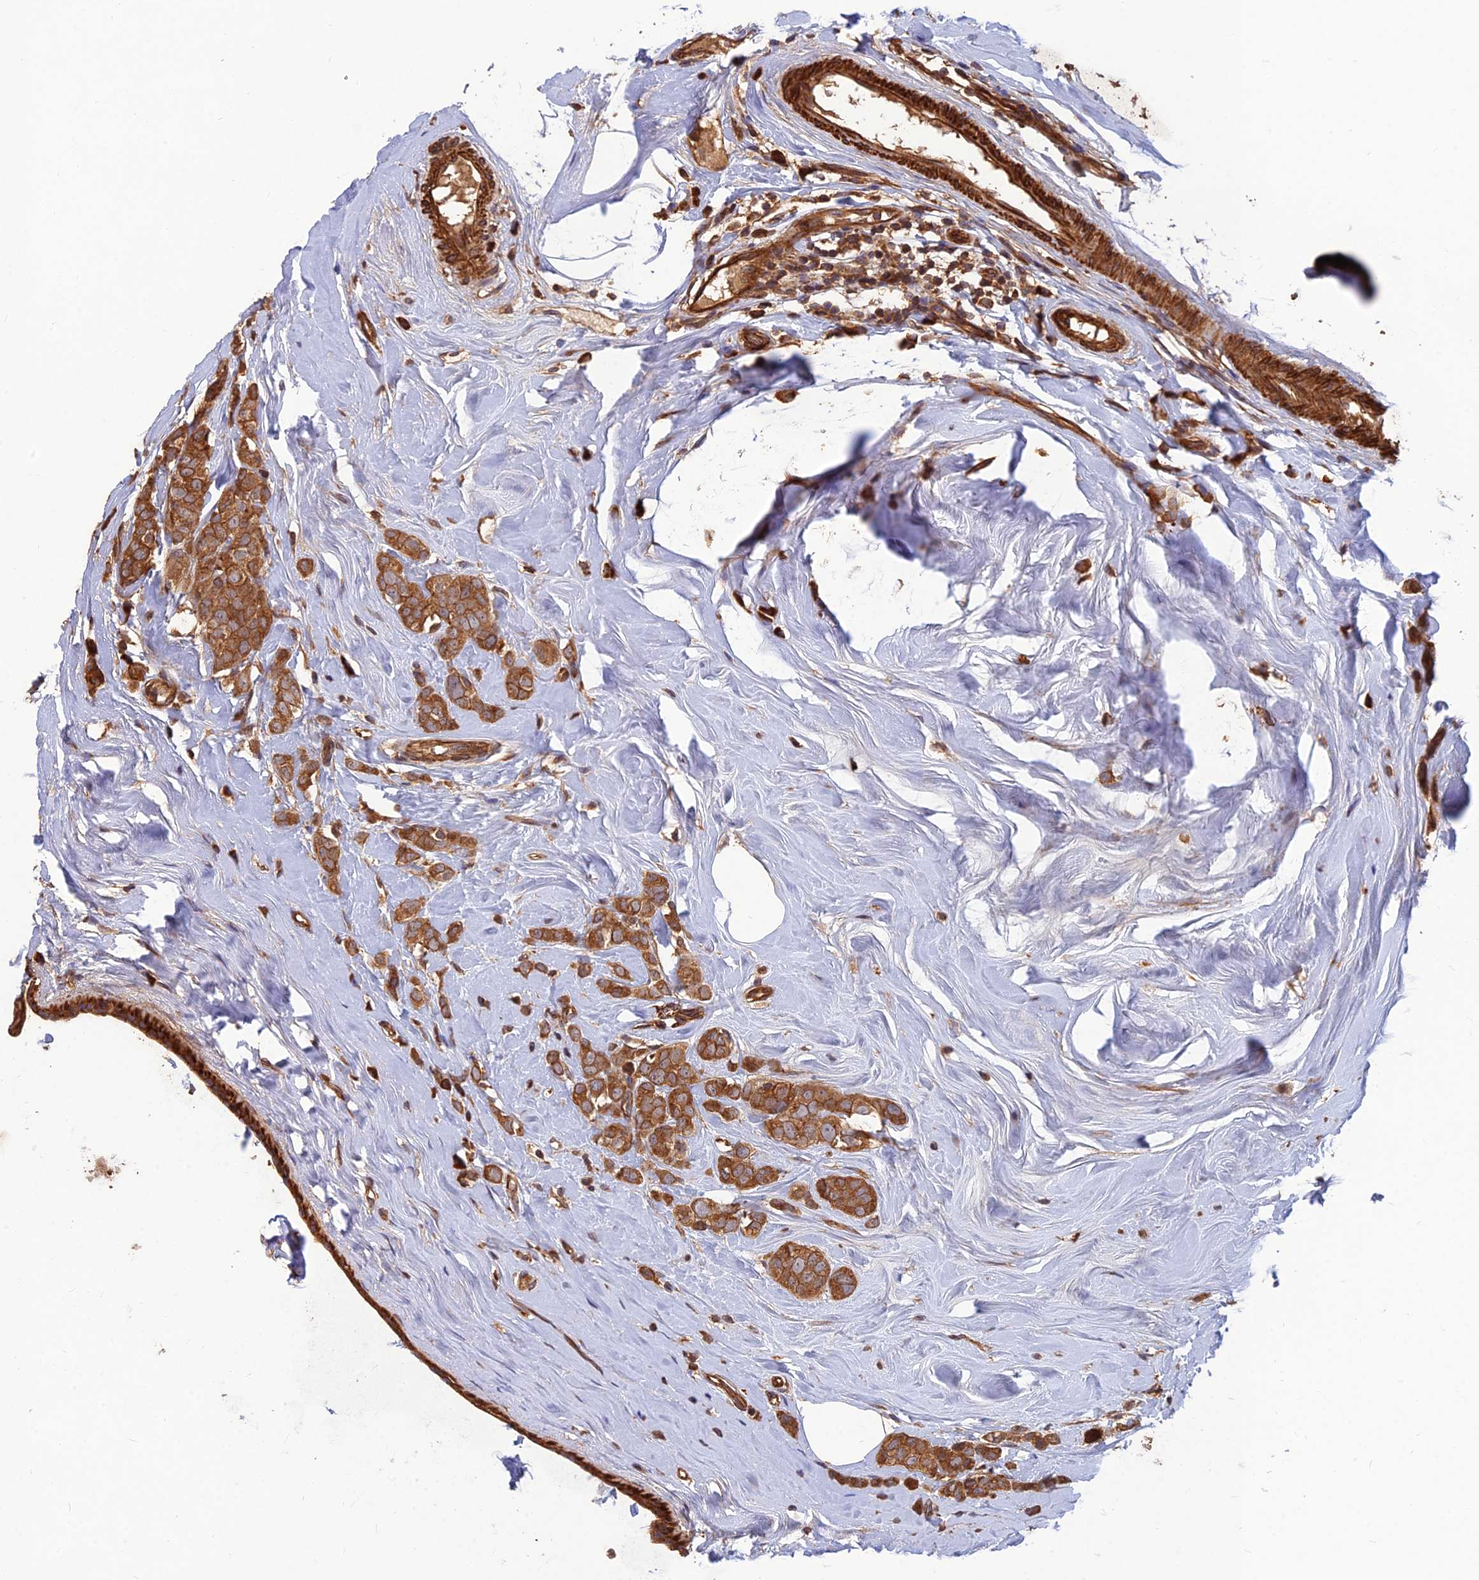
{"staining": {"intensity": "moderate", "quantity": ">75%", "location": "cytoplasmic/membranous"}, "tissue": "breast cancer", "cell_type": "Tumor cells", "image_type": "cancer", "snomed": [{"axis": "morphology", "description": "Lobular carcinoma"}, {"axis": "topography", "description": "Breast"}], "caption": "Breast cancer stained with immunohistochemistry shows moderate cytoplasmic/membranous staining in approximately >75% of tumor cells.", "gene": "RELCH", "patient": {"sex": "female", "age": 47}}